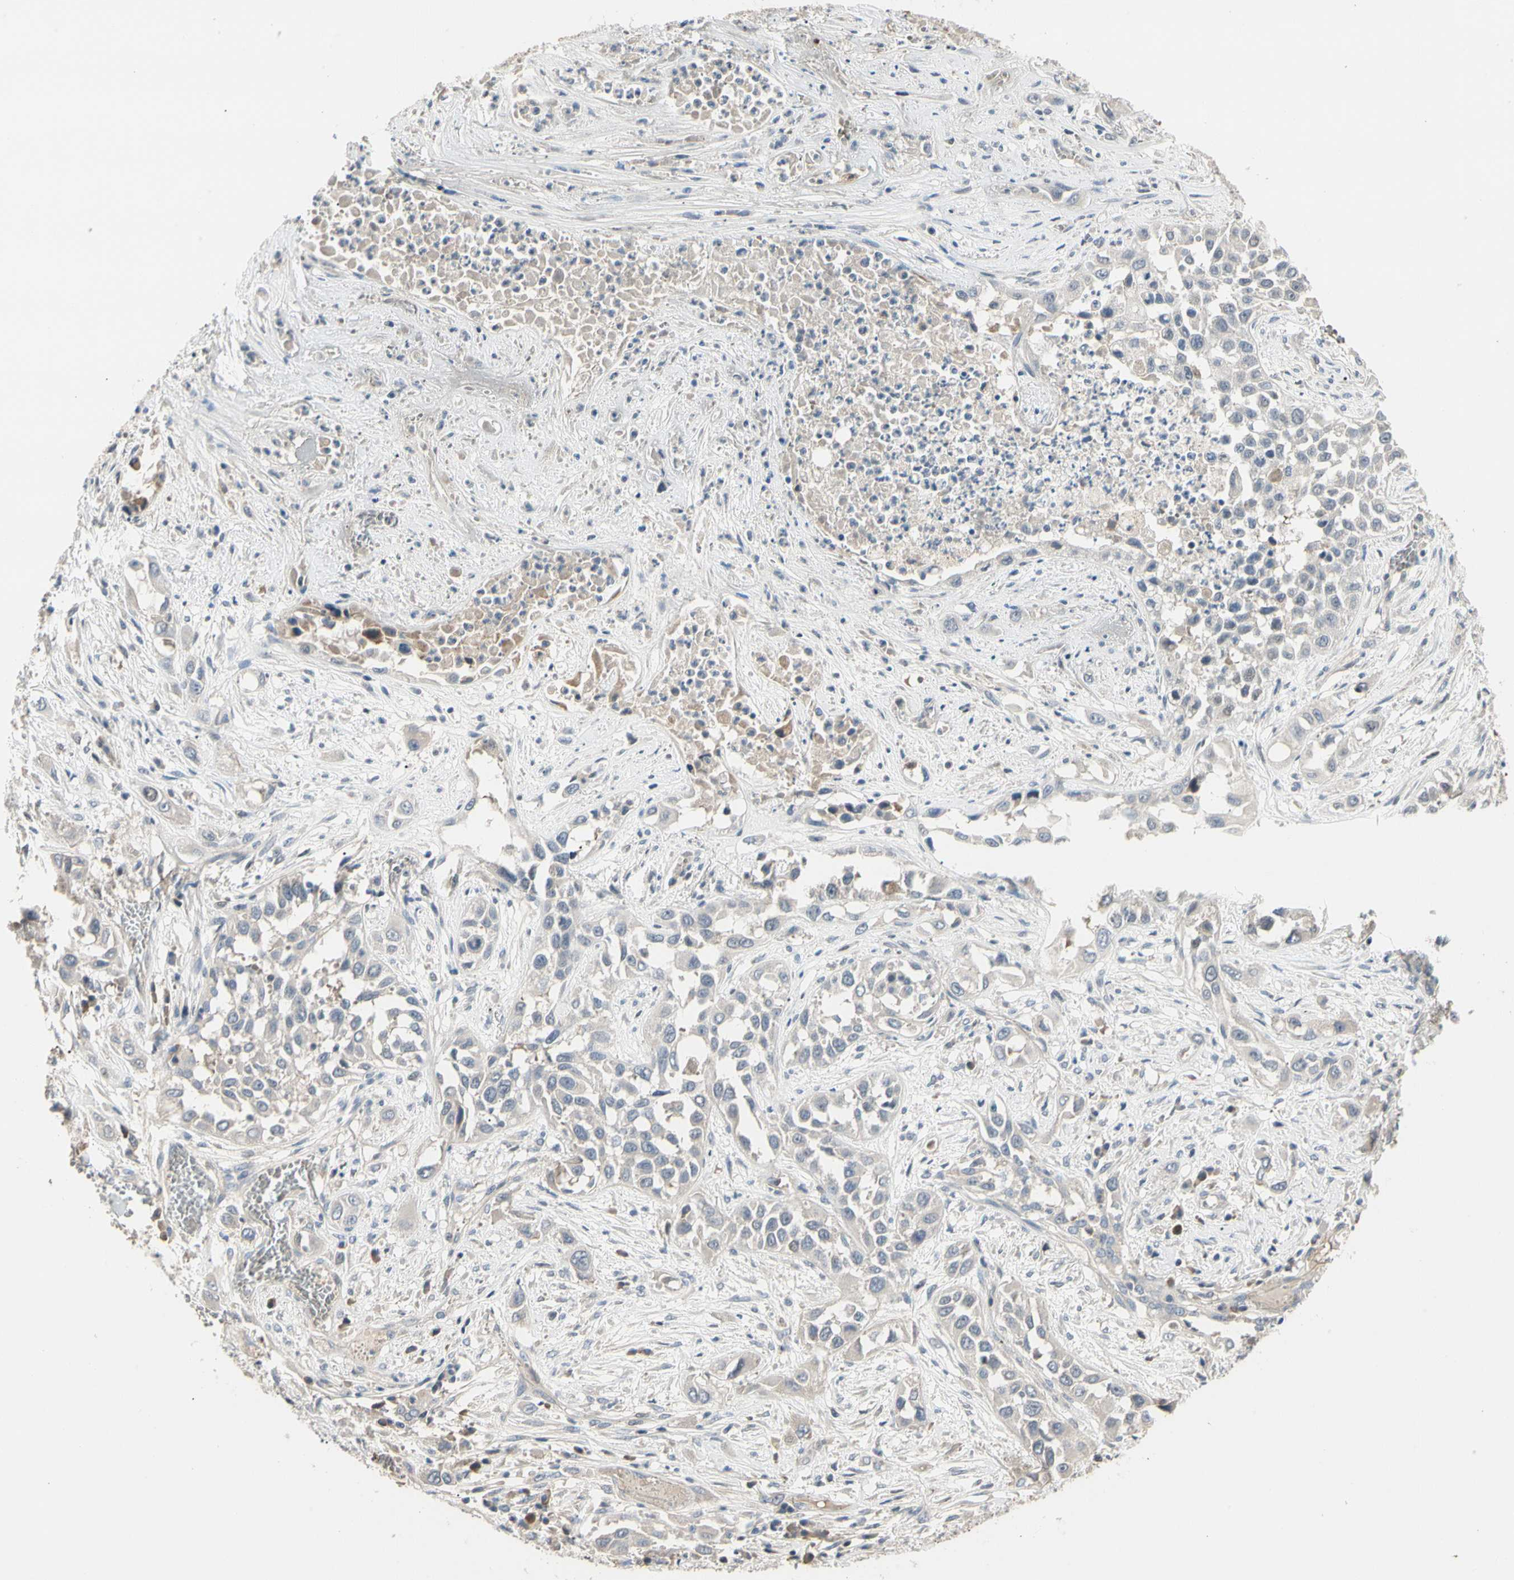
{"staining": {"intensity": "negative", "quantity": "none", "location": "none"}, "tissue": "lung cancer", "cell_type": "Tumor cells", "image_type": "cancer", "snomed": [{"axis": "morphology", "description": "Squamous cell carcinoma, NOS"}, {"axis": "topography", "description": "Lung"}], "caption": "Protein analysis of lung cancer demonstrates no significant positivity in tumor cells. The staining was performed using DAB (3,3'-diaminobenzidine) to visualize the protein expression in brown, while the nuclei were stained in blue with hematoxylin (Magnification: 20x).", "gene": "GREM1", "patient": {"sex": "male", "age": 71}}